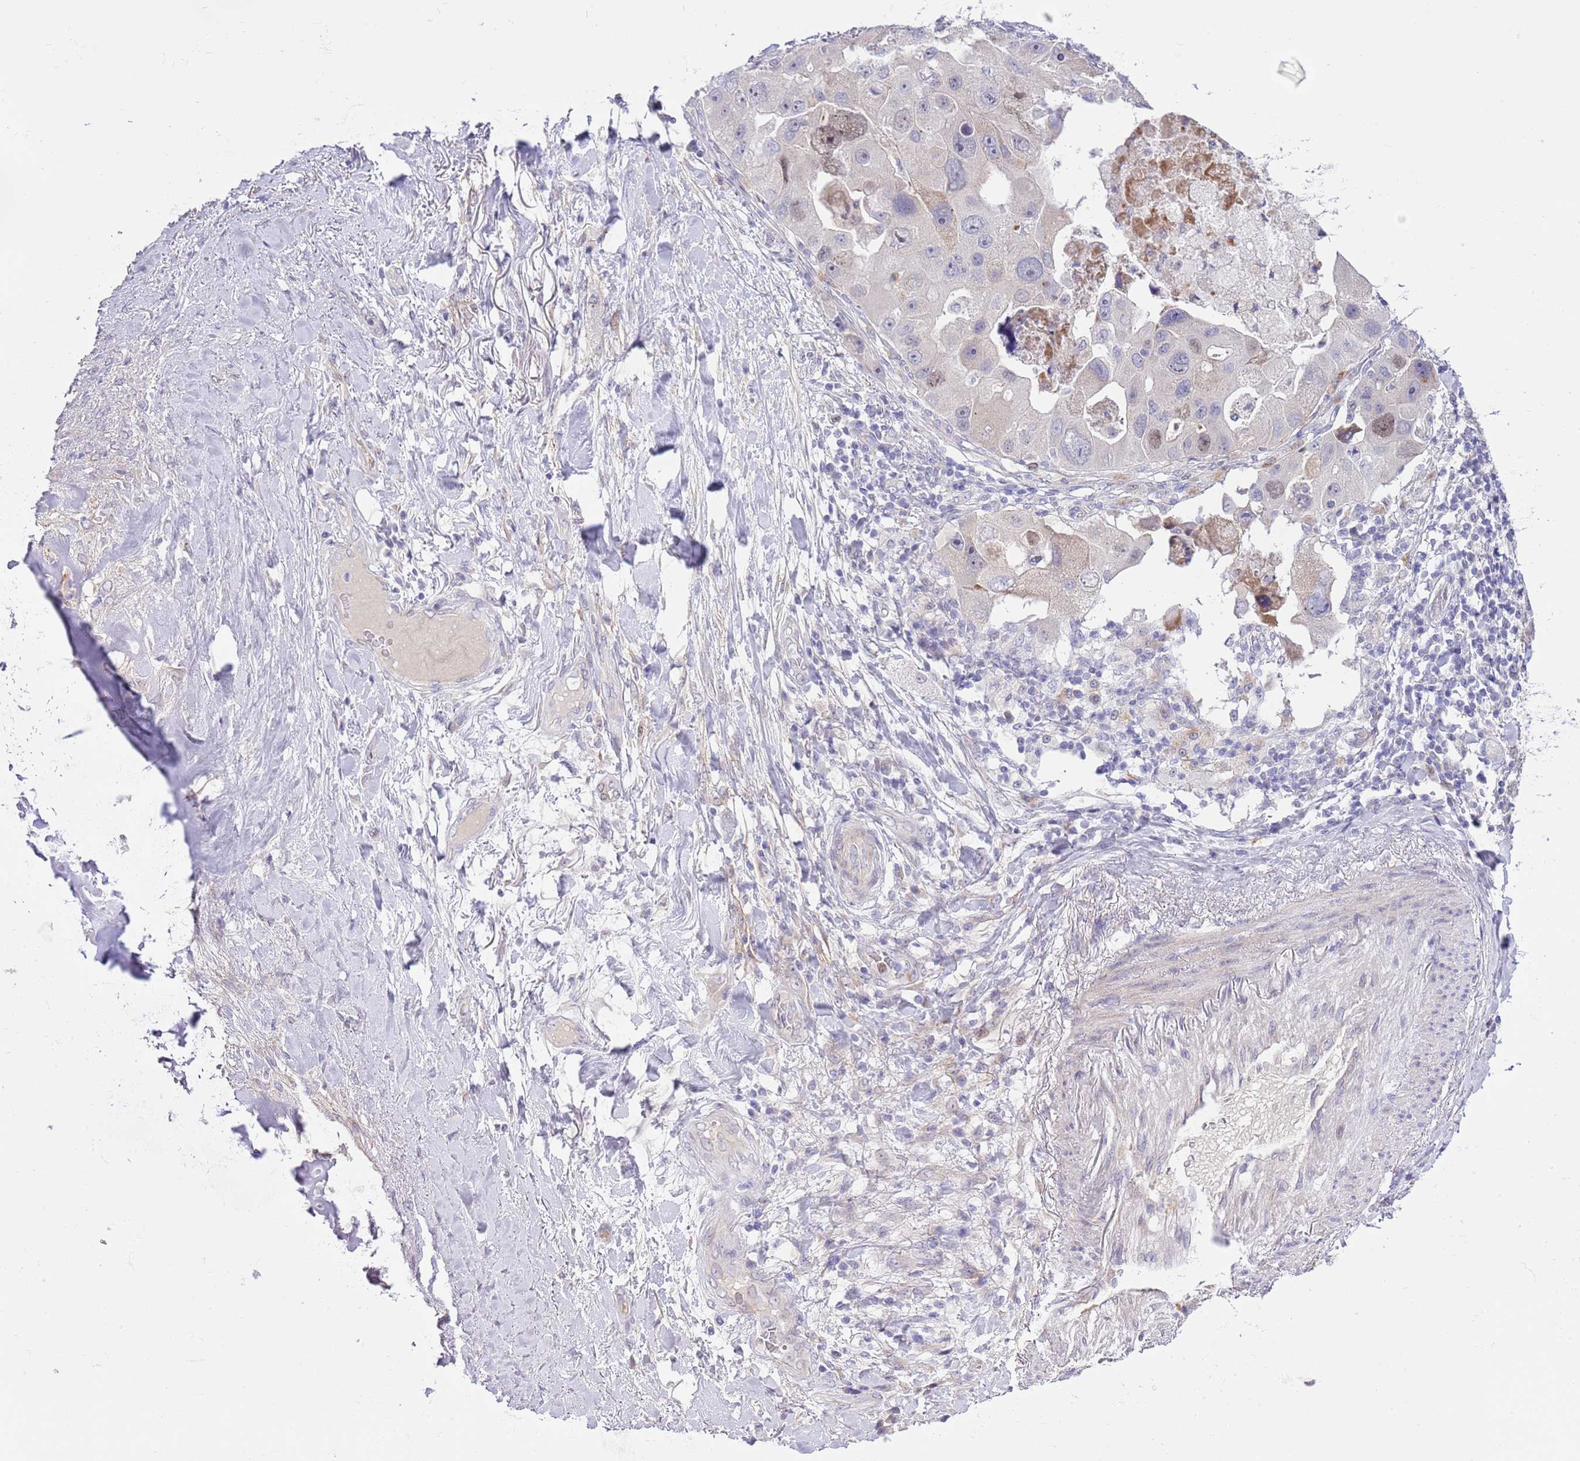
{"staining": {"intensity": "negative", "quantity": "none", "location": "none"}, "tissue": "lung cancer", "cell_type": "Tumor cells", "image_type": "cancer", "snomed": [{"axis": "morphology", "description": "Adenocarcinoma, NOS"}, {"axis": "topography", "description": "Lung"}], "caption": "Immunohistochemistry (IHC) of human lung adenocarcinoma reveals no expression in tumor cells.", "gene": "FBRSL1", "patient": {"sex": "female", "age": 54}}